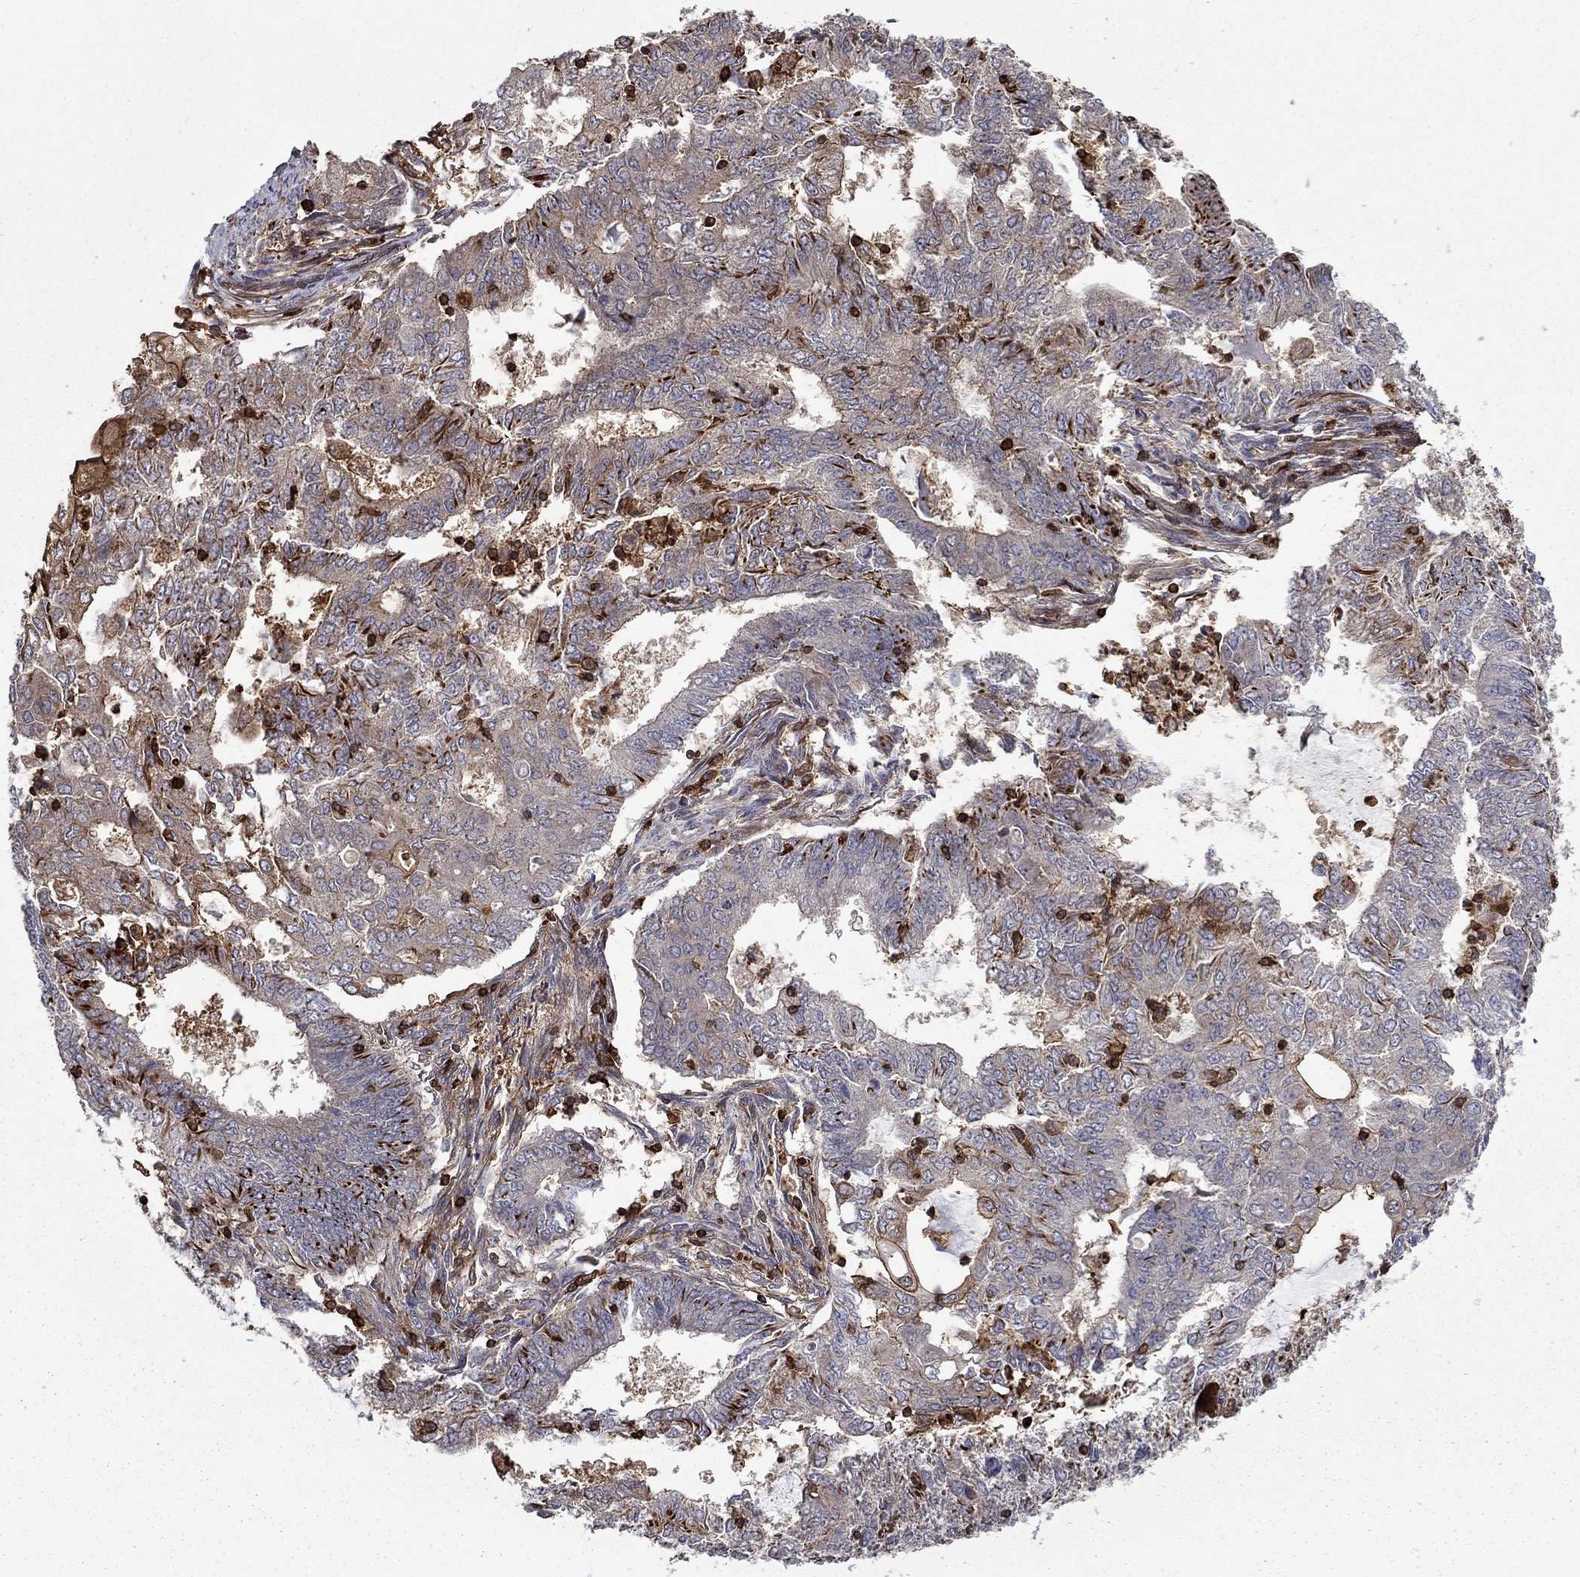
{"staining": {"intensity": "moderate", "quantity": "<25%", "location": "cytoplasmic/membranous"}, "tissue": "endometrial cancer", "cell_type": "Tumor cells", "image_type": "cancer", "snomed": [{"axis": "morphology", "description": "Adenocarcinoma, NOS"}, {"axis": "topography", "description": "Endometrium"}], "caption": "Protein staining shows moderate cytoplasmic/membranous expression in approximately <25% of tumor cells in endometrial cancer (adenocarcinoma). (brown staining indicates protein expression, while blue staining denotes nuclei).", "gene": "ADM", "patient": {"sex": "female", "age": 62}}